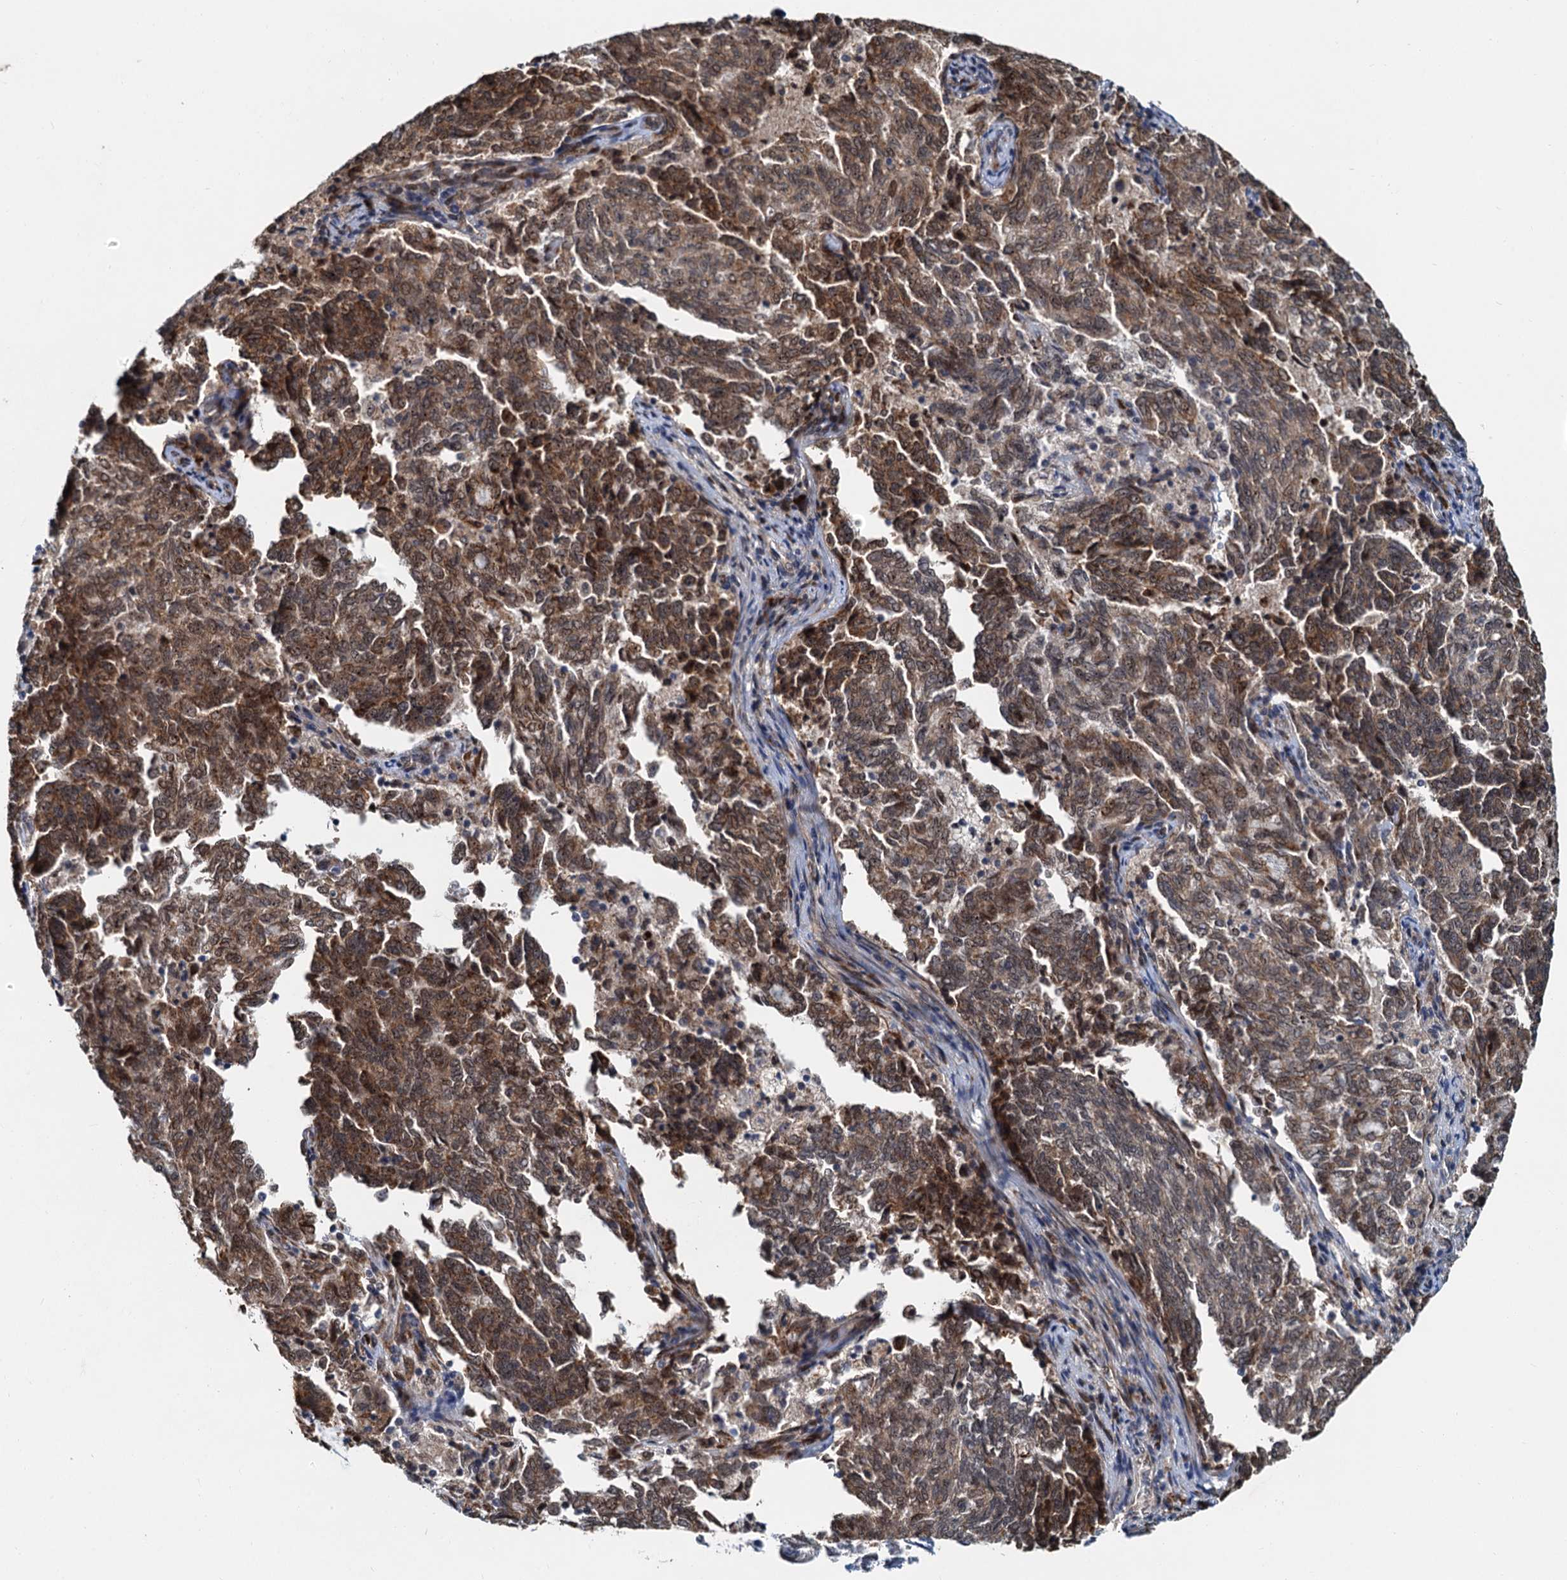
{"staining": {"intensity": "moderate", "quantity": ">75%", "location": "cytoplasmic/membranous,nuclear"}, "tissue": "endometrial cancer", "cell_type": "Tumor cells", "image_type": "cancer", "snomed": [{"axis": "morphology", "description": "Adenocarcinoma, NOS"}, {"axis": "topography", "description": "Endometrium"}], "caption": "Brown immunohistochemical staining in human endometrial cancer (adenocarcinoma) reveals moderate cytoplasmic/membranous and nuclear positivity in approximately >75% of tumor cells.", "gene": "DNAJC21", "patient": {"sex": "female", "age": 80}}